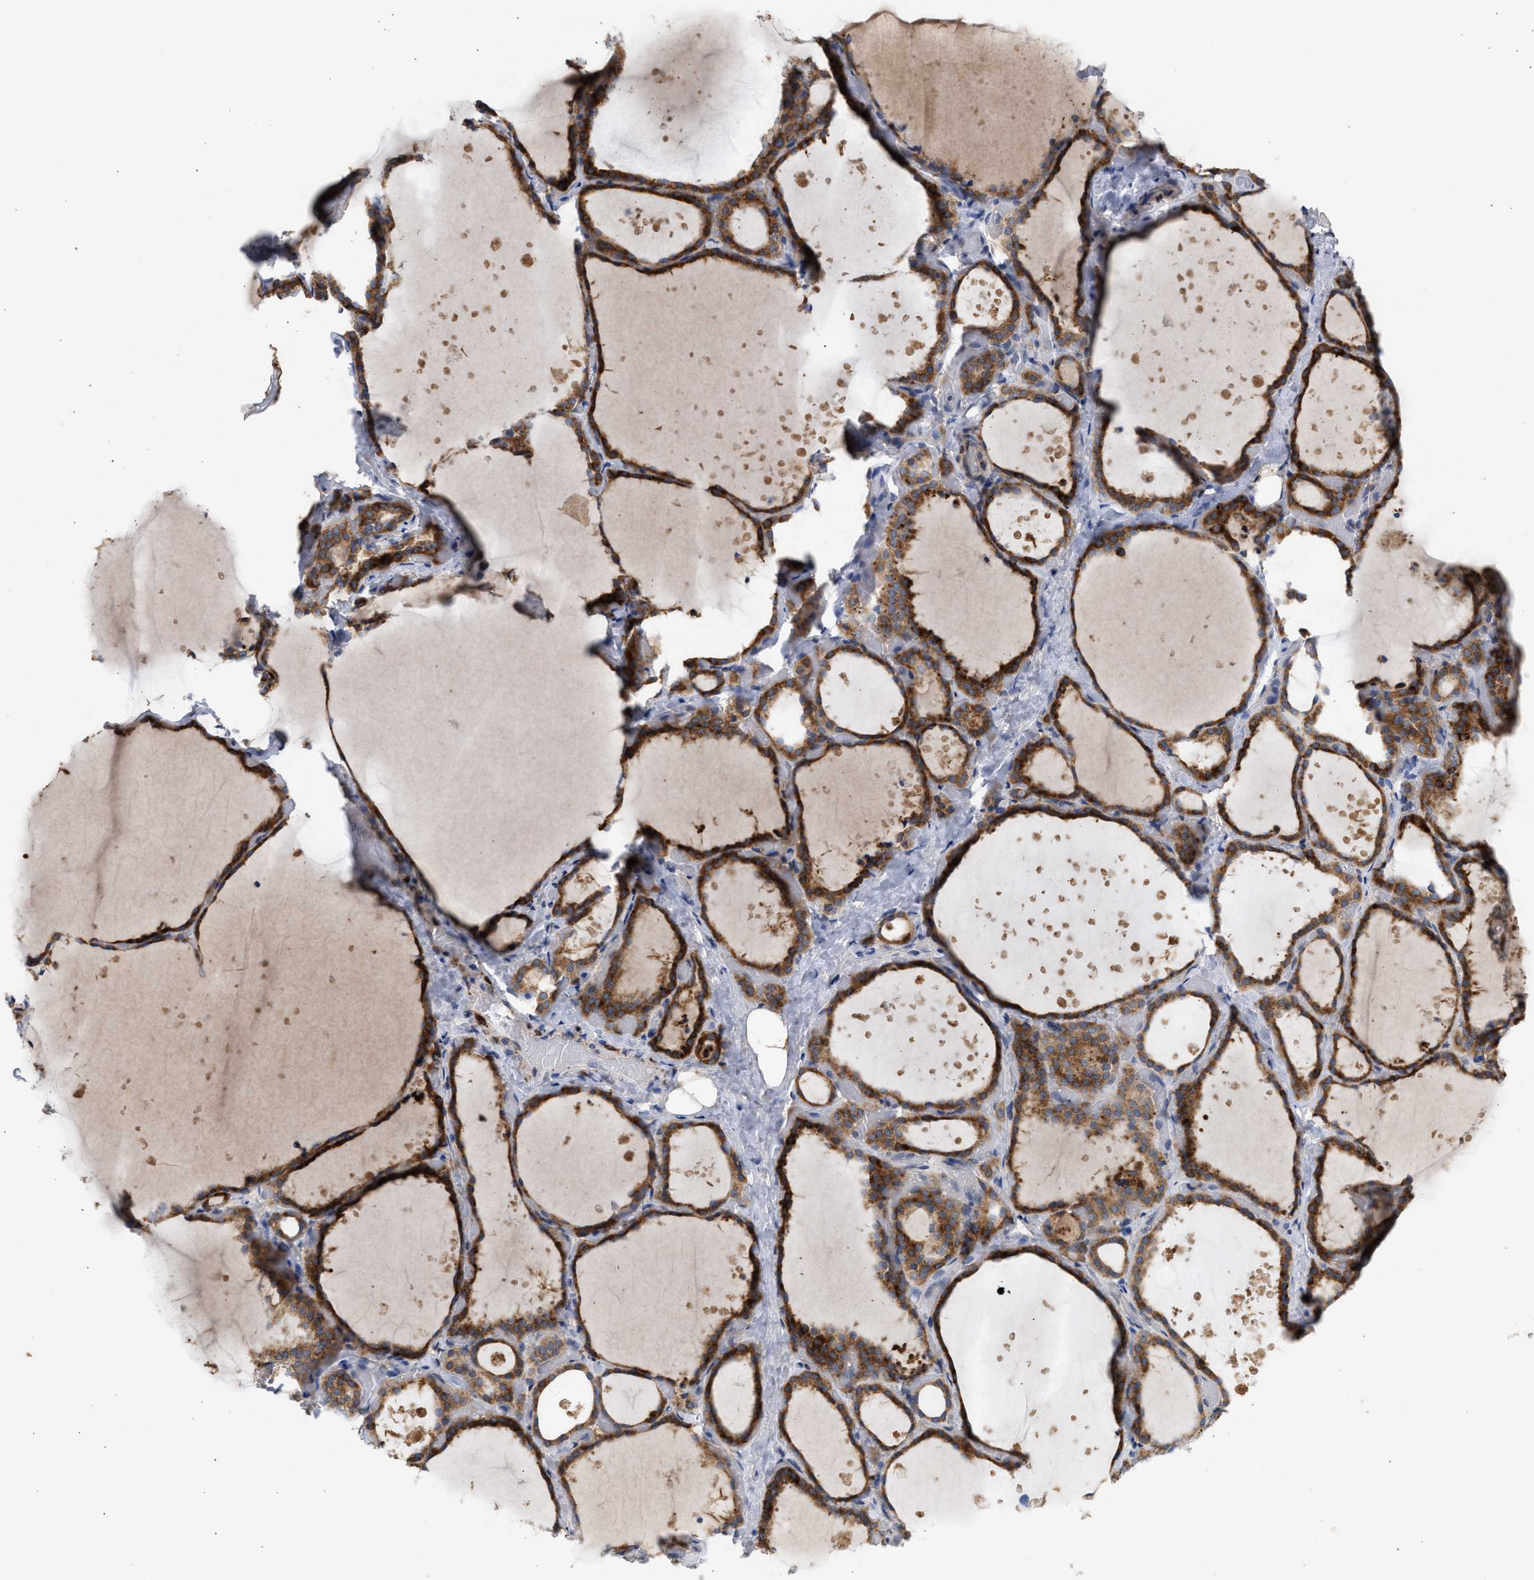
{"staining": {"intensity": "strong", "quantity": ">75%", "location": "cytoplasmic/membranous"}, "tissue": "thyroid gland", "cell_type": "Glandular cells", "image_type": "normal", "snomed": [{"axis": "morphology", "description": "Normal tissue, NOS"}, {"axis": "topography", "description": "Thyroid gland"}], "caption": "Immunohistochemical staining of benign thyroid gland shows >75% levels of strong cytoplasmic/membranous protein positivity in about >75% of glandular cells.", "gene": "SELENOM", "patient": {"sex": "female", "age": 44}}